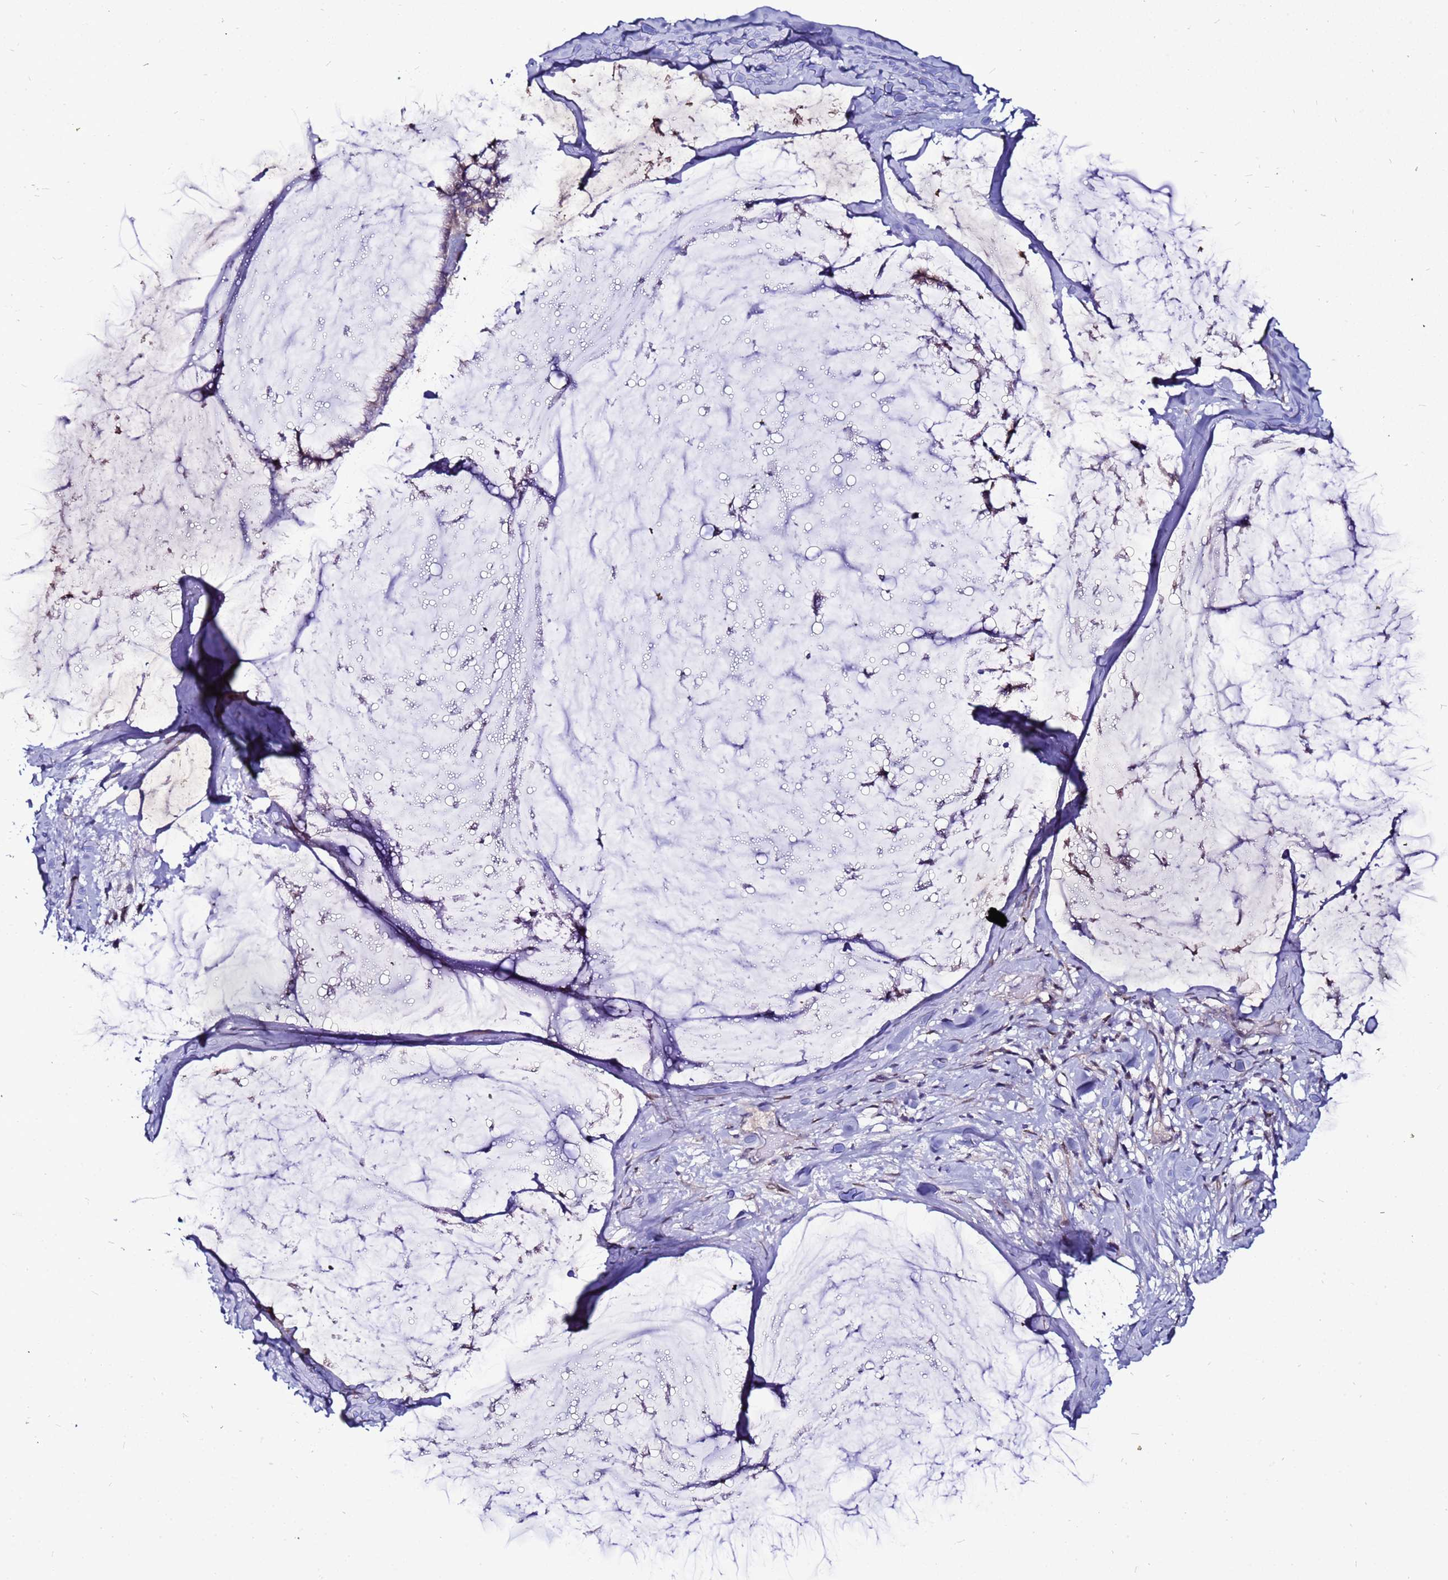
{"staining": {"intensity": "negative", "quantity": "none", "location": "none"}, "tissue": "ovarian cancer", "cell_type": "Tumor cells", "image_type": "cancer", "snomed": [{"axis": "morphology", "description": "Cystadenocarcinoma, mucinous, NOS"}, {"axis": "topography", "description": "Ovary"}], "caption": "This histopathology image is of ovarian cancer stained with immunohistochemistry to label a protein in brown with the nuclei are counter-stained blue. There is no positivity in tumor cells.", "gene": "CCDC71", "patient": {"sex": "female", "age": 39}}